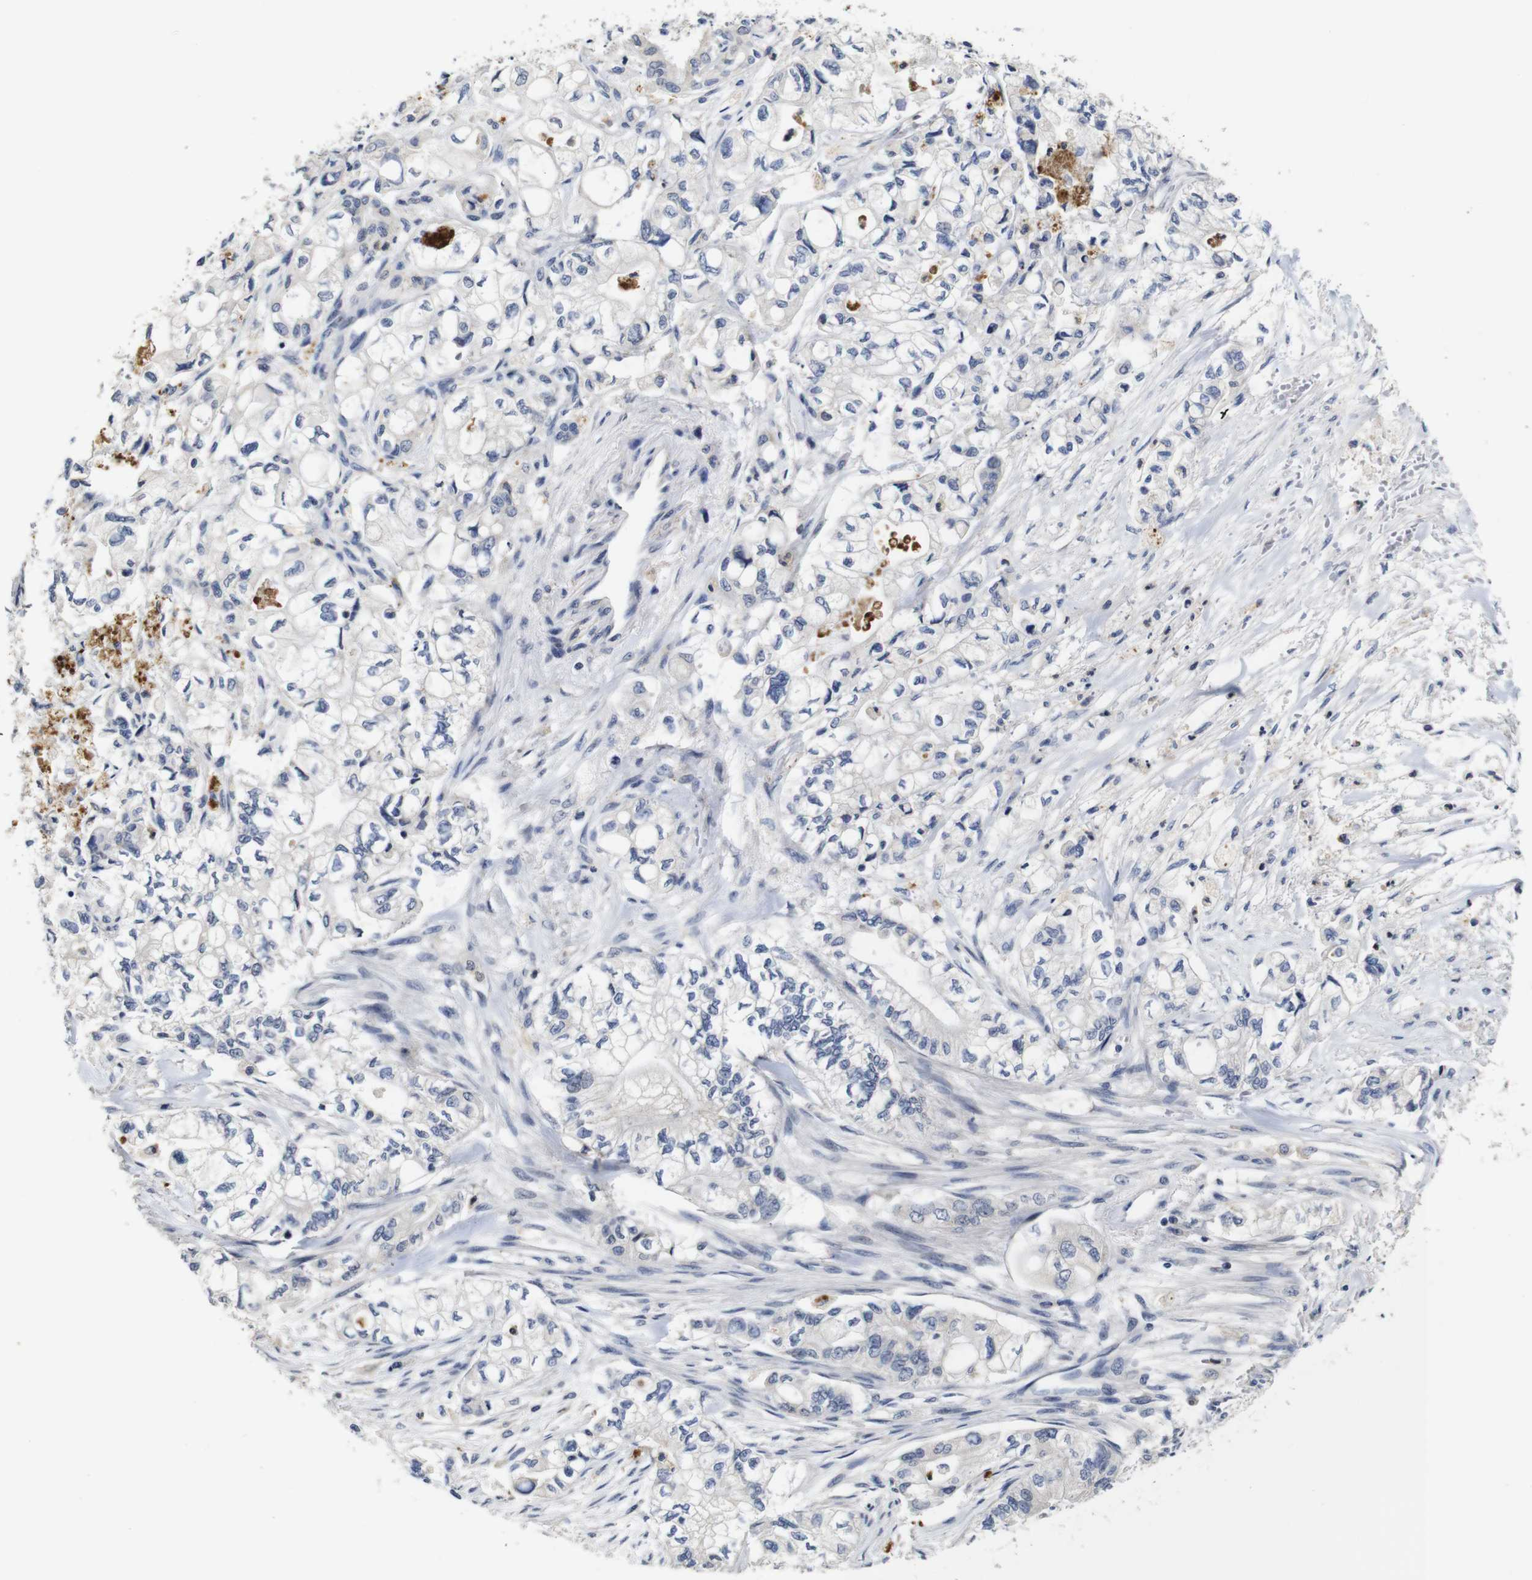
{"staining": {"intensity": "negative", "quantity": "none", "location": "none"}, "tissue": "pancreatic cancer", "cell_type": "Tumor cells", "image_type": "cancer", "snomed": [{"axis": "morphology", "description": "Adenocarcinoma, NOS"}, {"axis": "topography", "description": "Pancreas"}], "caption": "The photomicrograph demonstrates no significant staining in tumor cells of pancreatic cancer.", "gene": "NTRK3", "patient": {"sex": "male", "age": 79}}